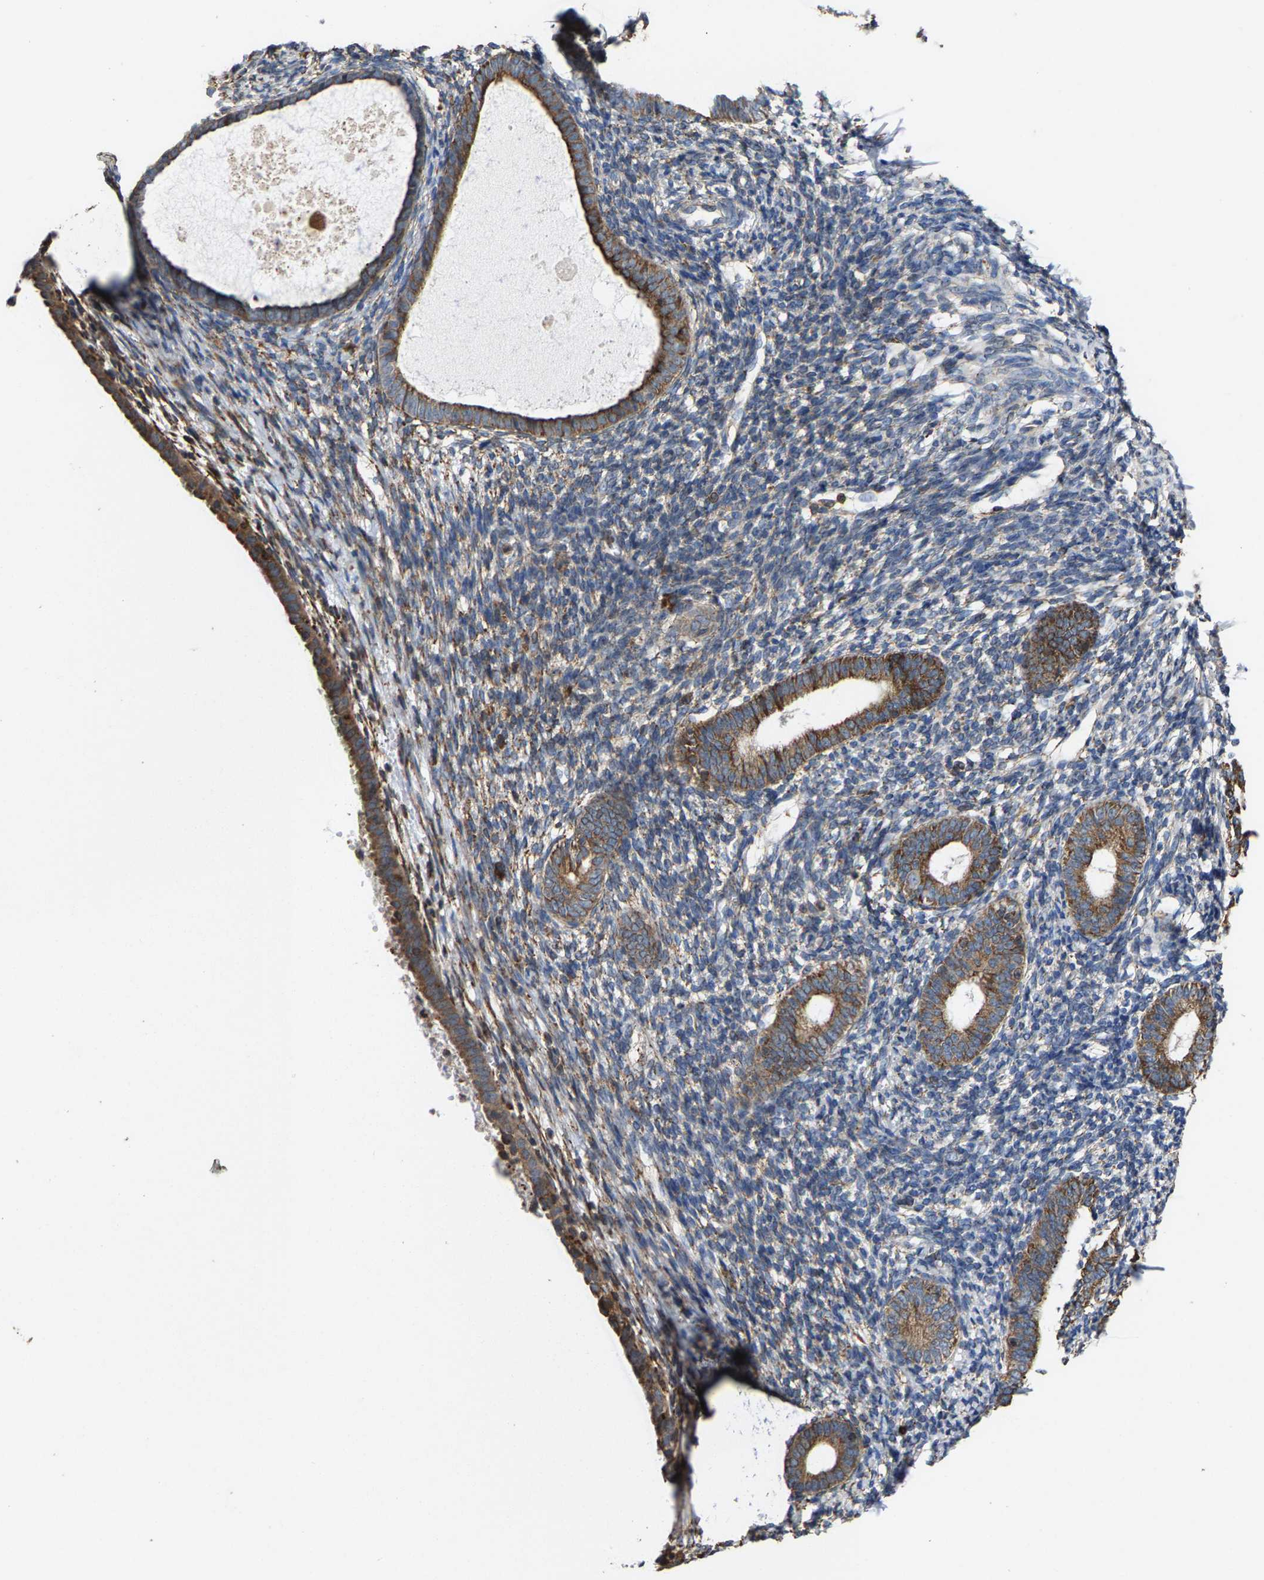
{"staining": {"intensity": "moderate", "quantity": "<25%", "location": "cytoplasmic/membranous"}, "tissue": "endometrium", "cell_type": "Cells in endometrial stroma", "image_type": "normal", "snomed": [{"axis": "morphology", "description": "Normal tissue, NOS"}, {"axis": "morphology", "description": "Adenocarcinoma, NOS"}, {"axis": "topography", "description": "Endometrium"}], "caption": "The histopathology image displays staining of unremarkable endometrium, revealing moderate cytoplasmic/membranous protein positivity (brown color) within cells in endometrial stroma.", "gene": "FGD3", "patient": {"sex": "female", "age": 57}}